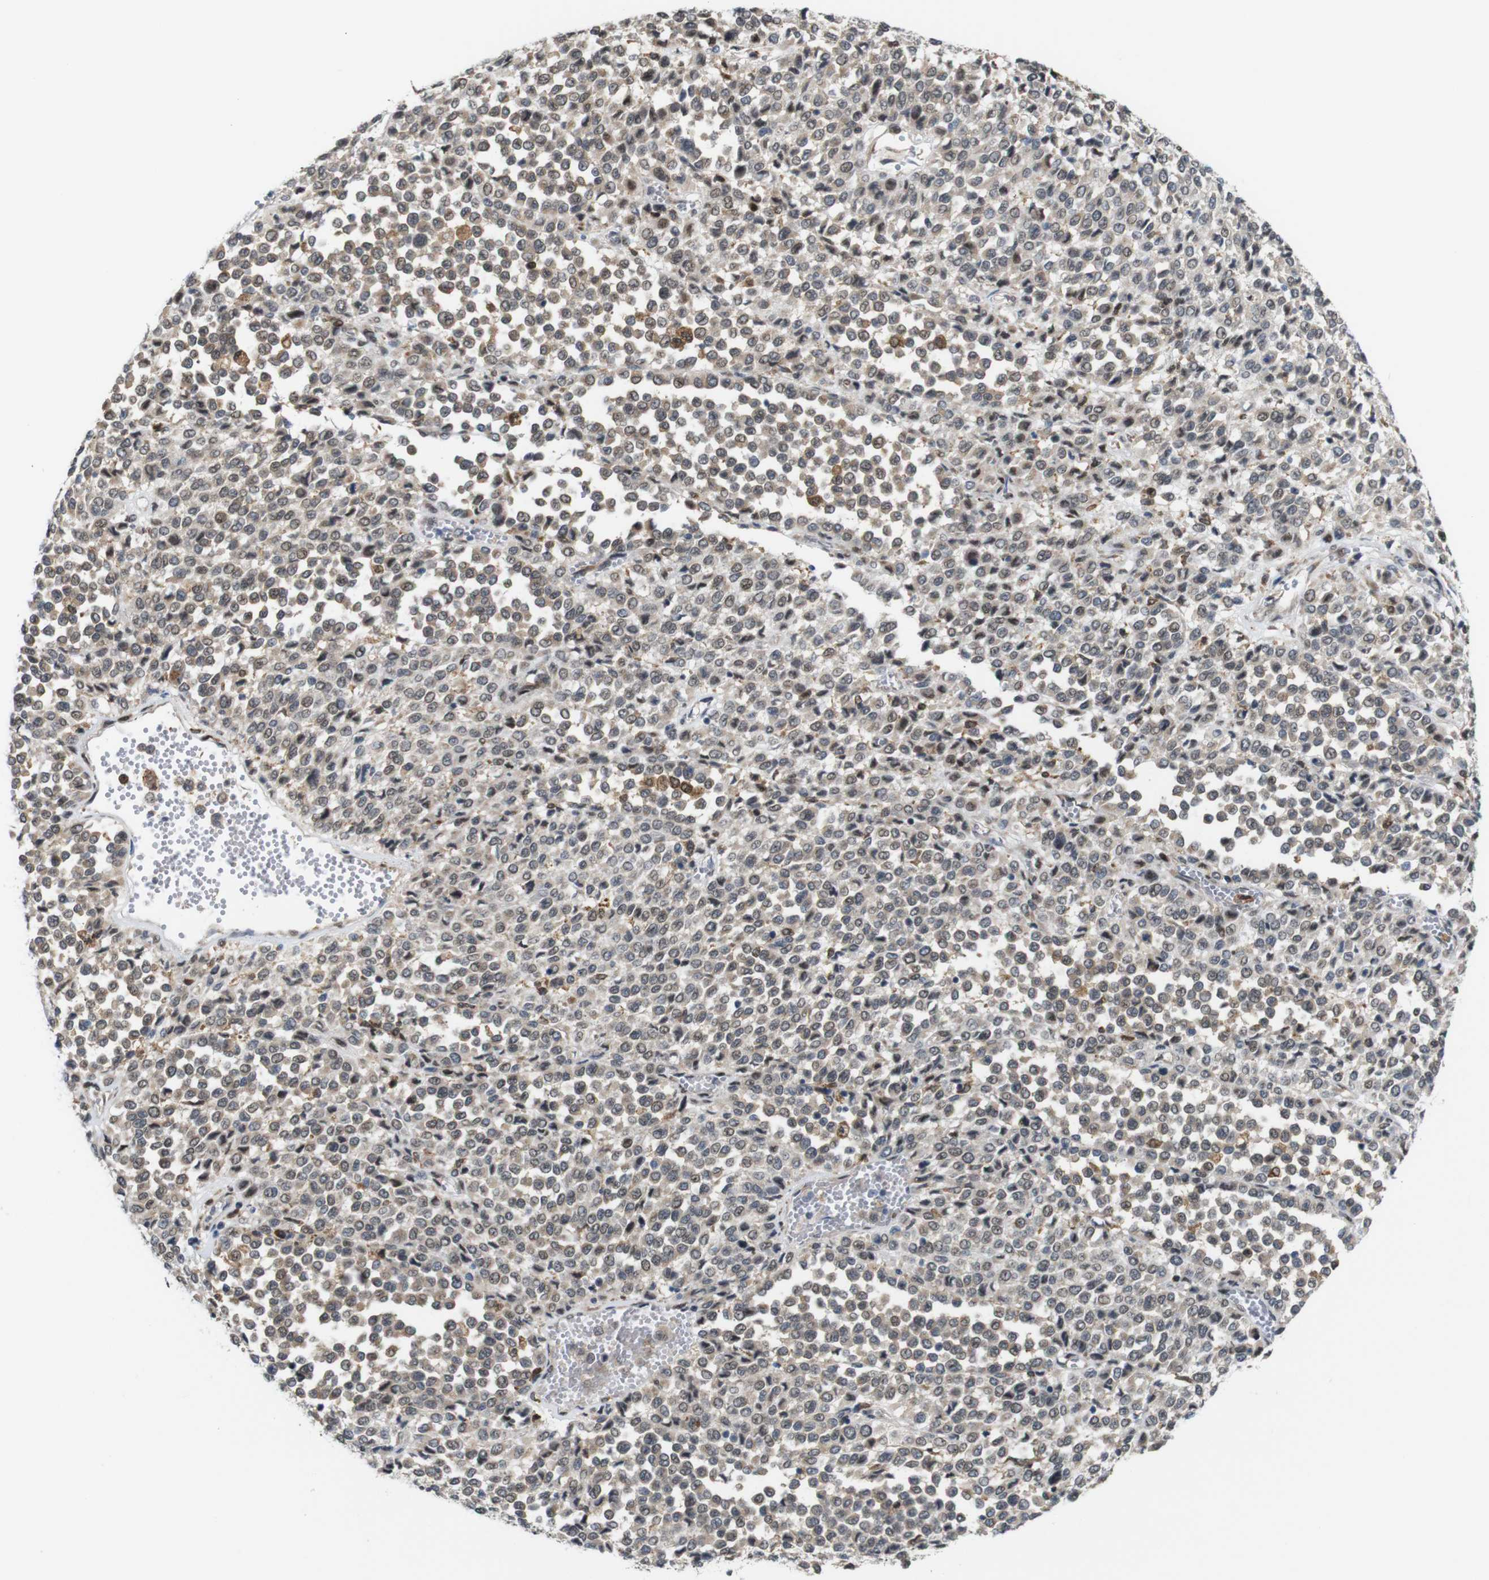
{"staining": {"intensity": "weak", "quantity": ">75%", "location": "cytoplasmic/membranous,nuclear"}, "tissue": "melanoma", "cell_type": "Tumor cells", "image_type": "cancer", "snomed": [{"axis": "morphology", "description": "Malignant melanoma, Metastatic site"}, {"axis": "topography", "description": "Pancreas"}], "caption": "Protein analysis of malignant melanoma (metastatic site) tissue demonstrates weak cytoplasmic/membranous and nuclear staining in approximately >75% of tumor cells. Nuclei are stained in blue.", "gene": "PNMA8A", "patient": {"sex": "female", "age": 30}}